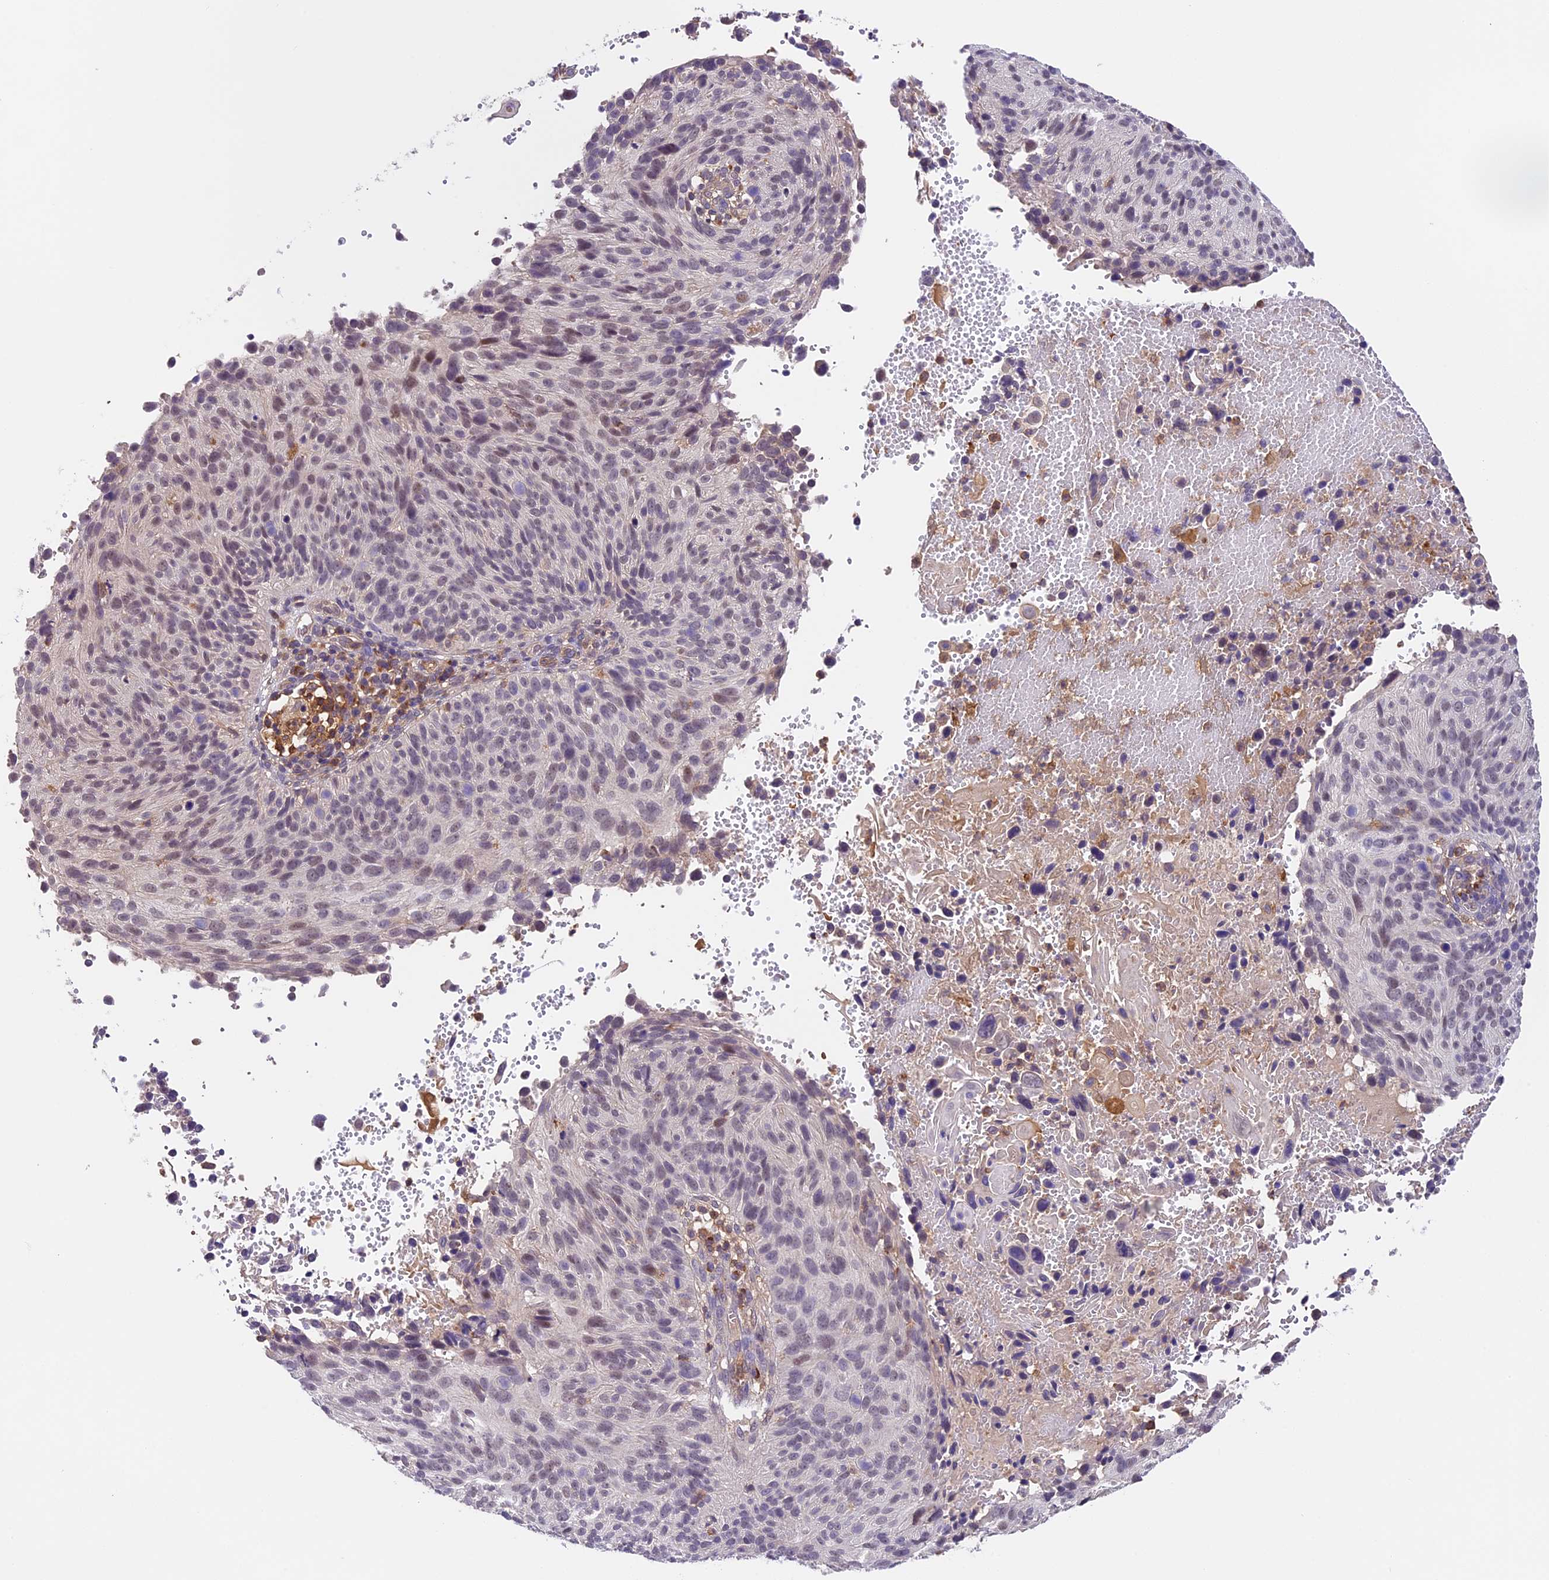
{"staining": {"intensity": "weak", "quantity": "25%-75%", "location": "nuclear"}, "tissue": "cervical cancer", "cell_type": "Tumor cells", "image_type": "cancer", "snomed": [{"axis": "morphology", "description": "Squamous cell carcinoma, NOS"}, {"axis": "topography", "description": "Cervix"}], "caption": "Immunohistochemical staining of cervical cancer (squamous cell carcinoma) reveals weak nuclear protein staining in about 25%-75% of tumor cells. Using DAB (brown) and hematoxylin (blue) stains, captured at high magnification using brightfield microscopy.", "gene": "TBC1D1", "patient": {"sex": "female", "age": 74}}